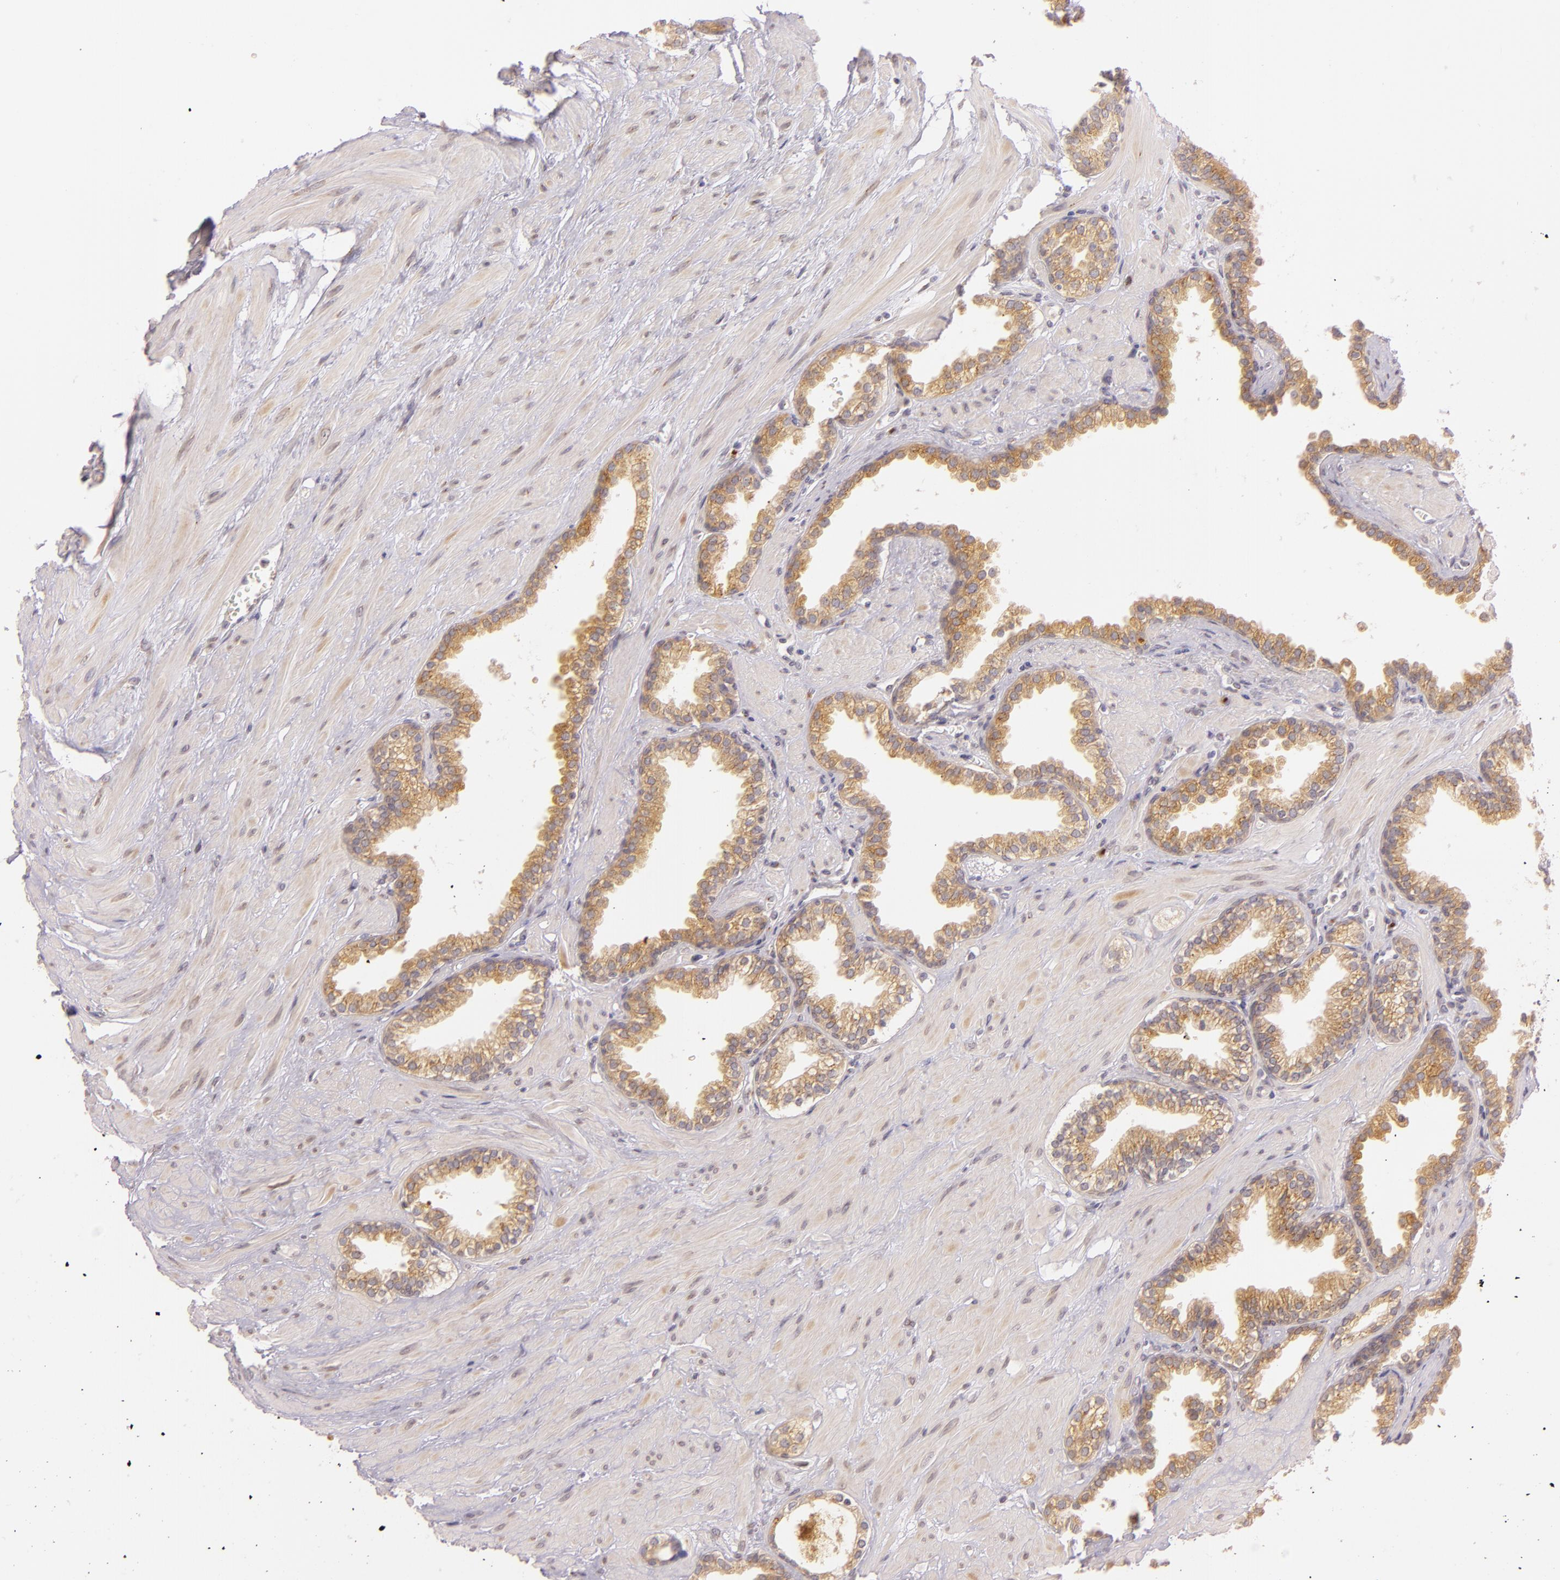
{"staining": {"intensity": "moderate", "quantity": ">75%", "location": "cytoplasmic/membranous"}, "tissue": "prostate", "cell_type": "Glandular cells", "image_type": "normal", "snomed": [{"axis": "morphology", "description": "Normal tissue, NOS"}, {"axis": "topography", "description": "Prostate"}], "caption": "Unremarkable prostate exhibits moderate cytoplasmic/membranous expression in about >75% of glandular cells, visualized by immunohistochemistry. (DAB (3,3'-diaminobenzidine) = brown stain, brightfield microscopy at high magnification).", "gene": "LGMN", "patient": {"sex": "male", "age": 64}}